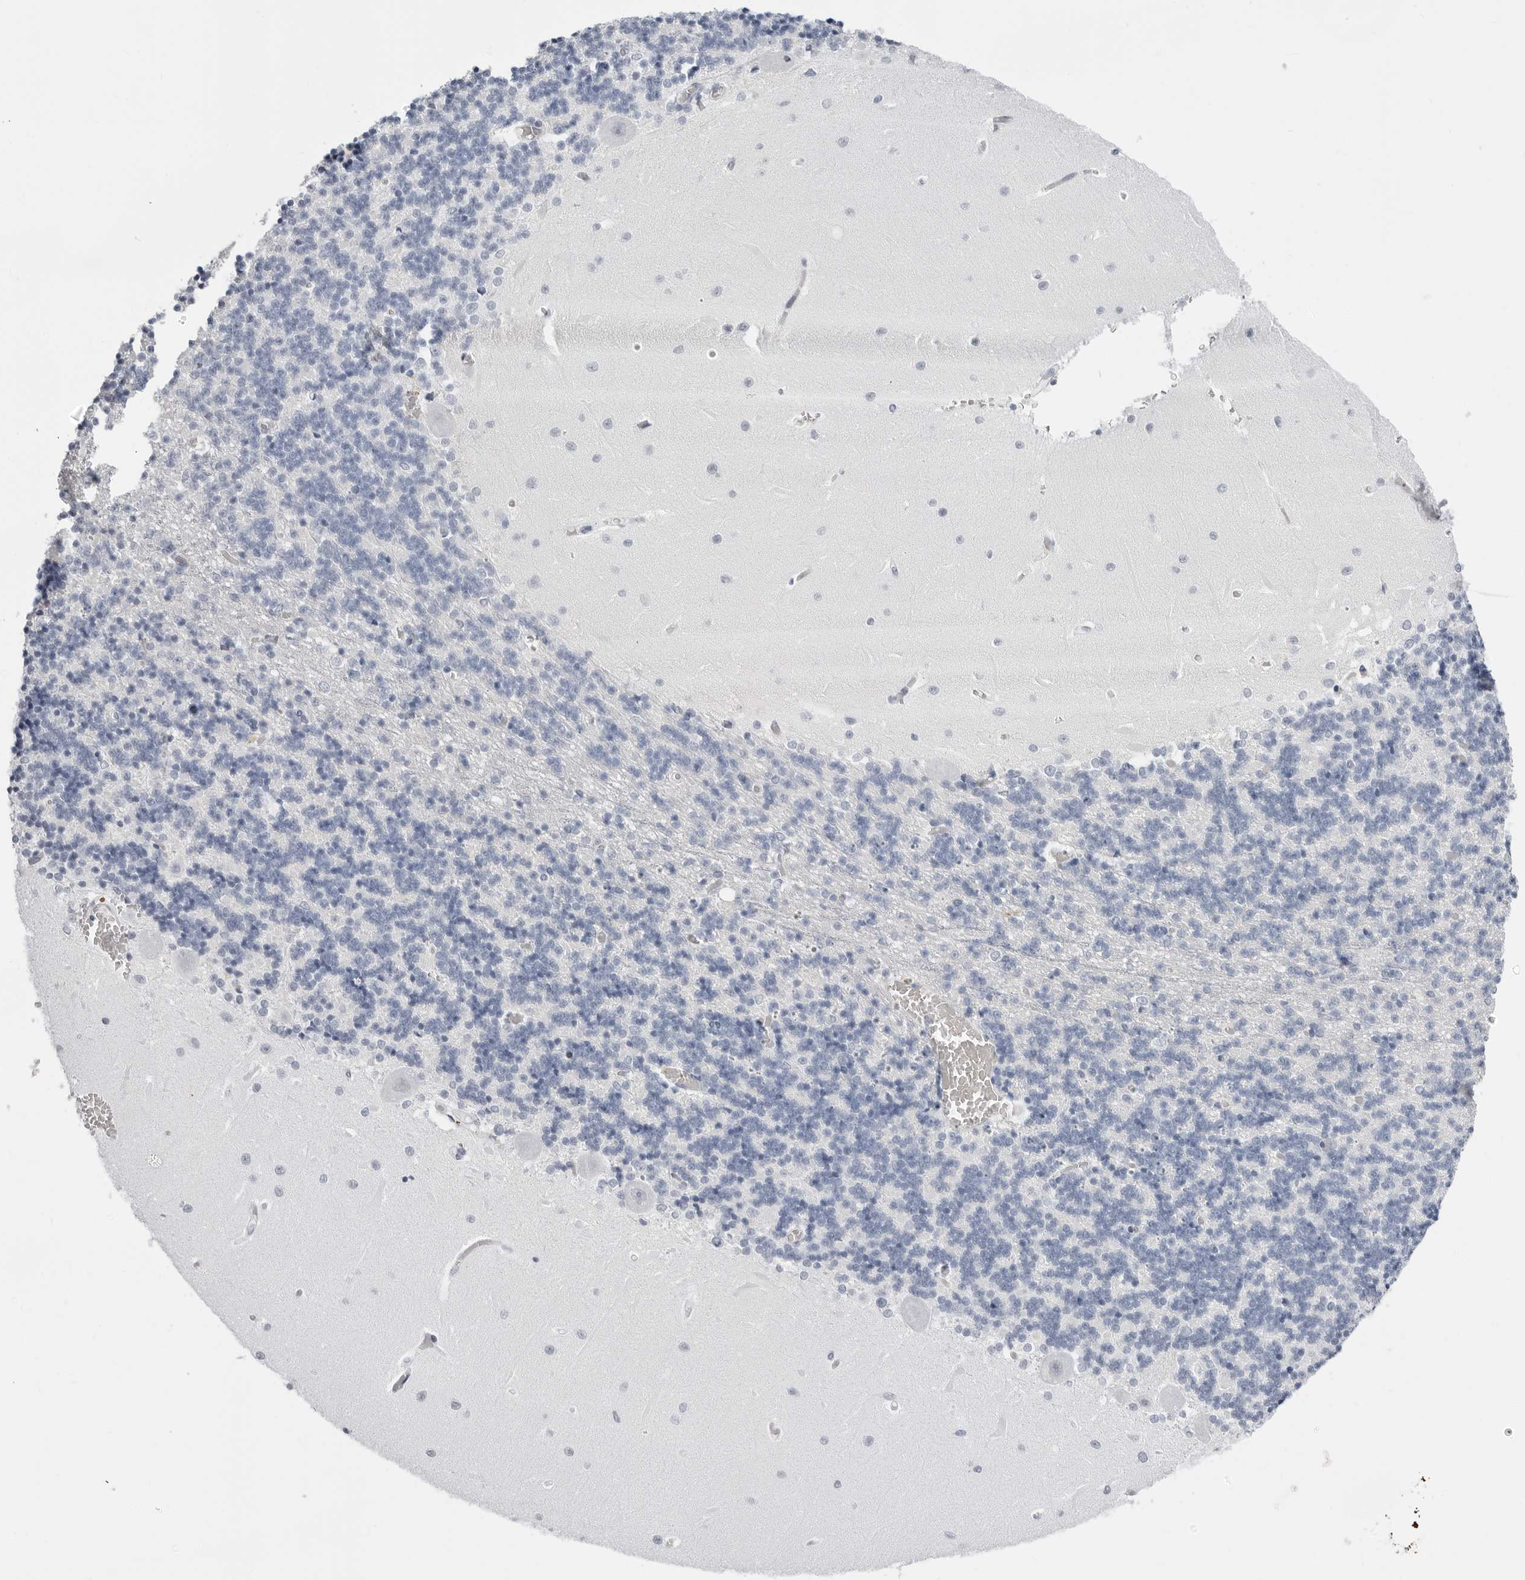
{"staining": {"intensity": "negative", "quantity": "none", "location": "none"}, "tissue": "cerebellum", "cell_type": "Cells in granular layer", "image_type": "normal", "snomed": [{"axis": "morphology", "description": "Normal tissue, NOS"}, {"axis": "topography", "description": "Cerebellum"}], "caption": "High magnification brightfield microscopy of normal cerebellum stained with DAB (brown) and counterstained with hematoxylin (blue): cells in granular layer show no significant expression. (Brightfield microscopy of DAB (3,3'-diaminobenzidine) immunohistochemistry at high magnification).", "gene": "ERICH3", "patient": {"sex": "male", "age": 37}}